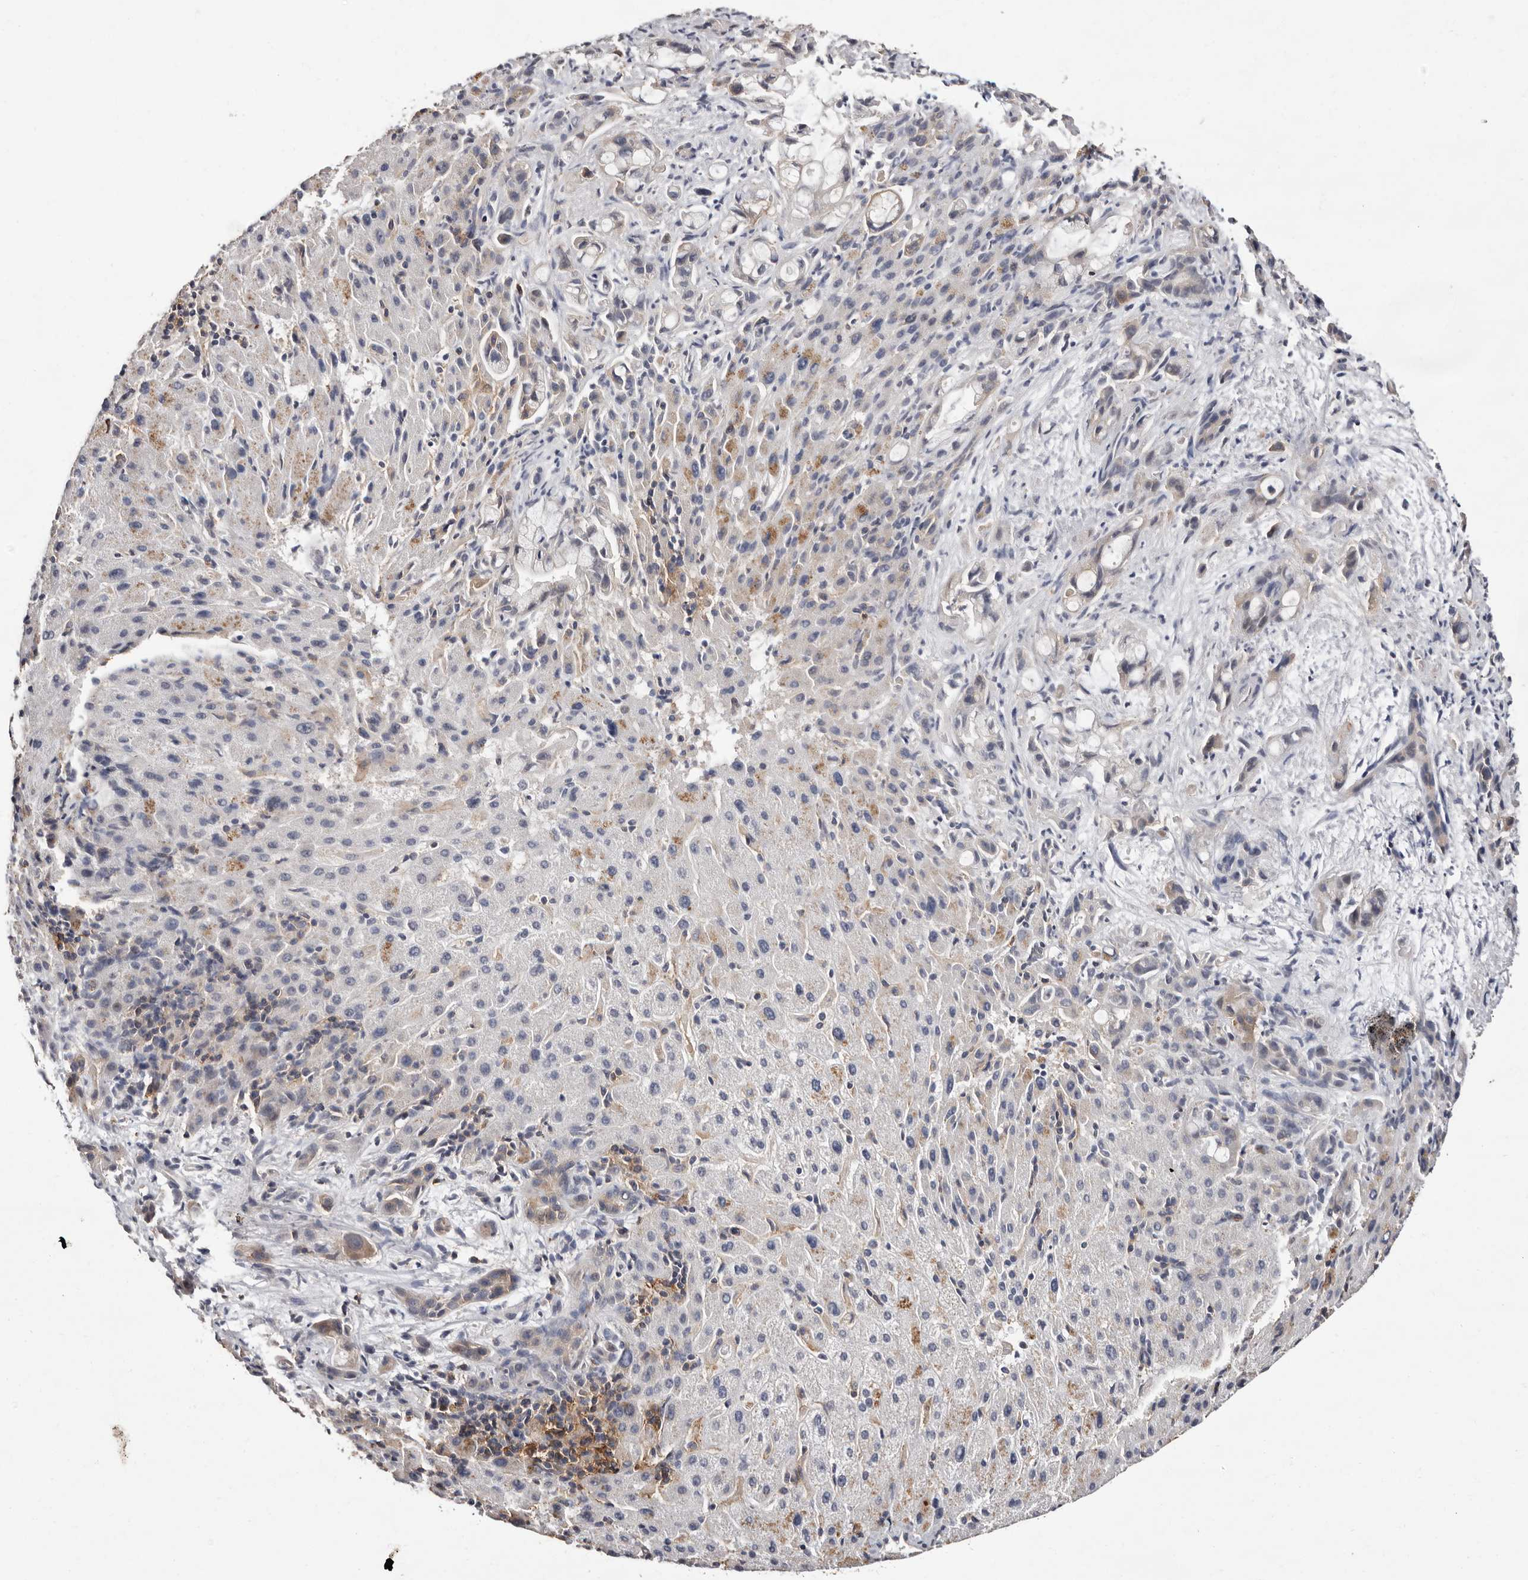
{"staining": {"intensity": "weak", "quantity": "<25%", "location": "cytoplasmic/membranous"}, "tissue": "liver cancer", "cell_type": "Tumor cells", "image_type": "cancer", "snomed": [{"axis": "morphology", "description": "Cholangiocarcinoma"}, {"axis": "topography", "description": "Liver"}], "caption": "The histopathology image shows no staining of tumor cells in liver cancer (cholangiocarcinoma).", "gene": "MMACHC", "patient": {"sex": "female", "age": 72}}